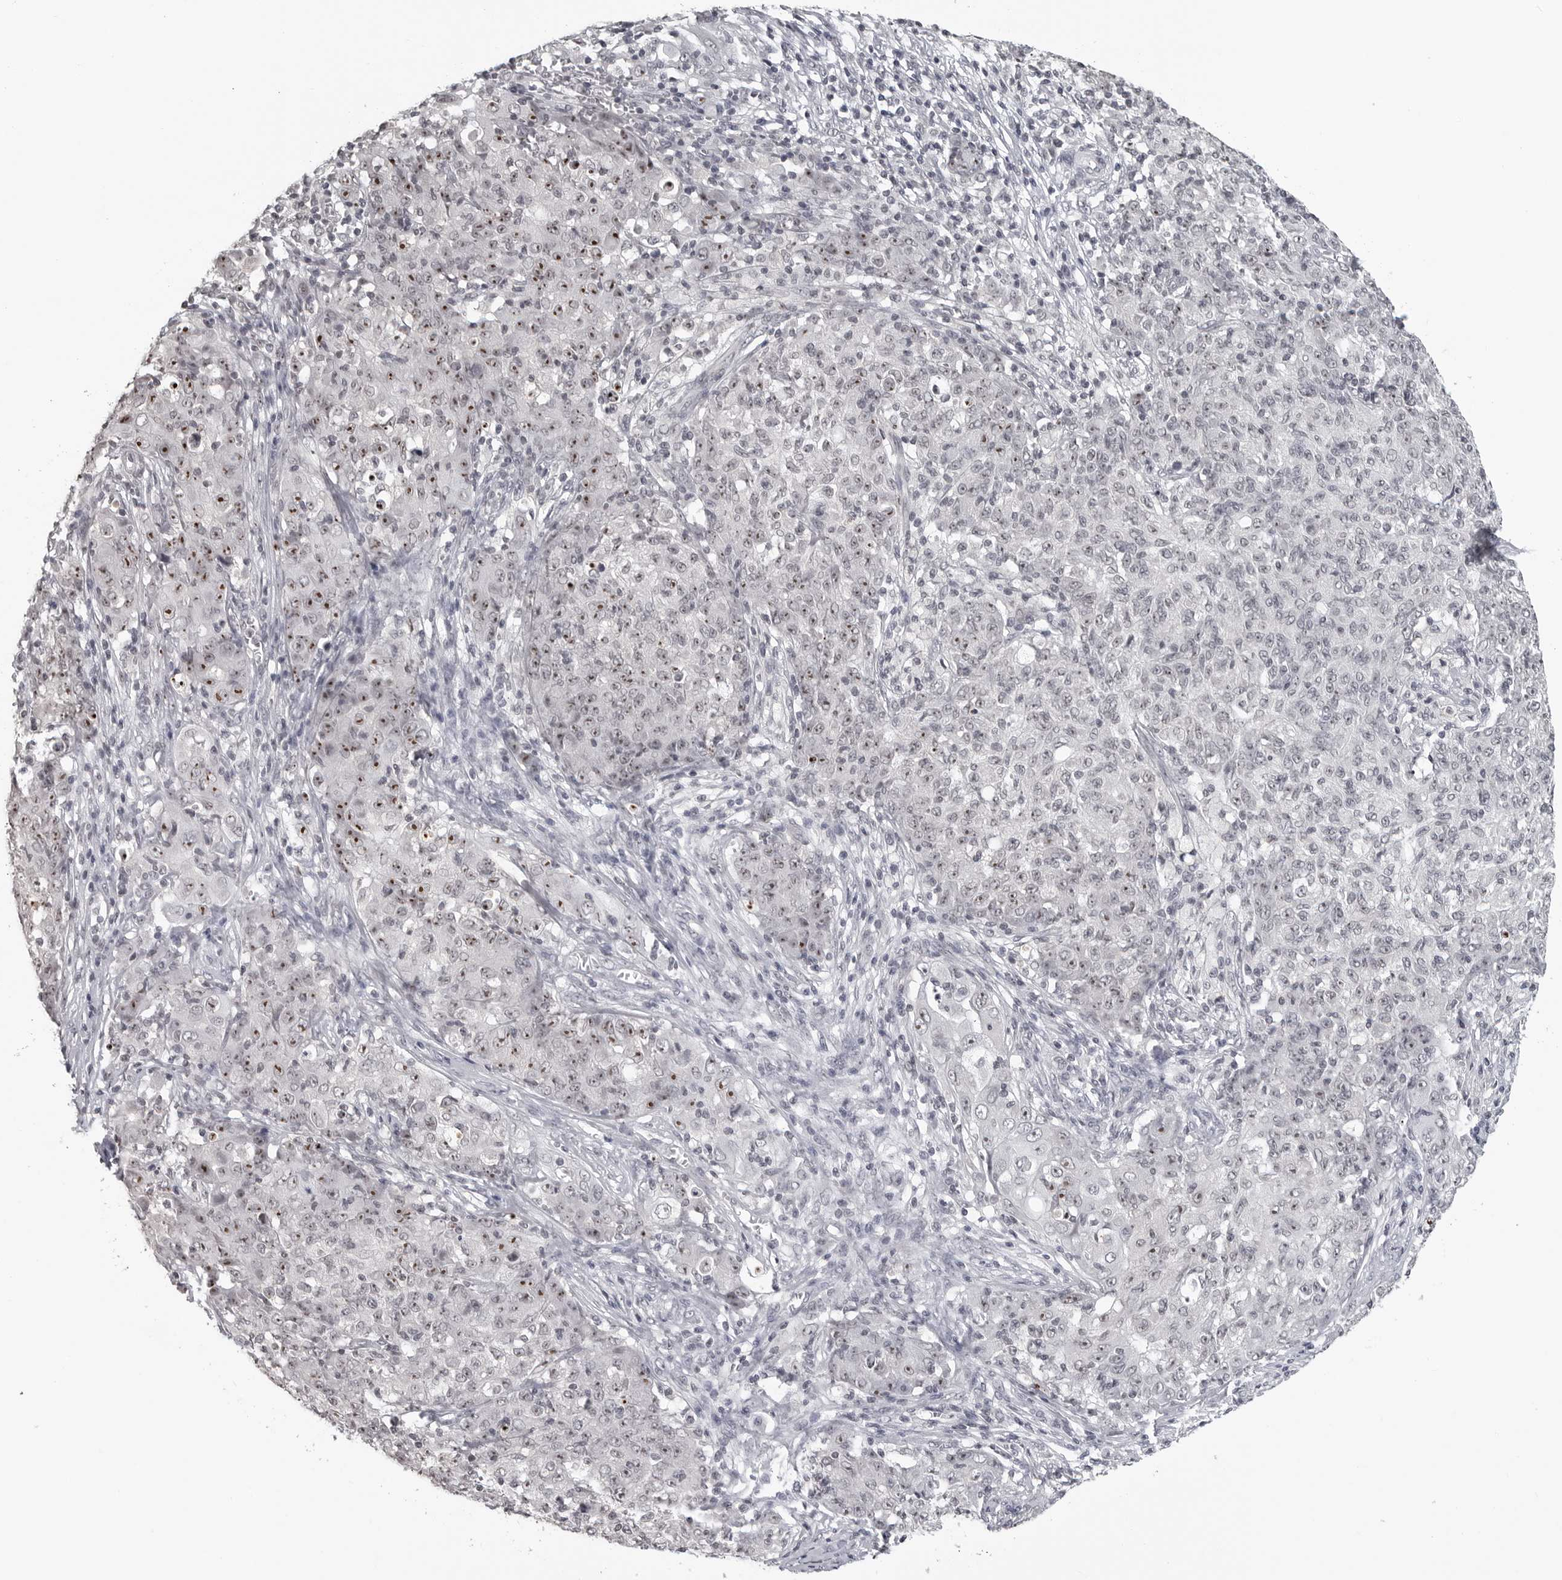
{"staining": {"intensity": "moderate", "quantity": "25%-75%", "location": "nuclear"}, "tissue": "ovarian cancer", "cell_type": "Tumor cells", "image_type": "cancer", "snomed": [{"axis": "morphology", "description": "Carcinoma, endometroid"}, {"axis": "topography", "description": "Ovary"}], "caption": "Human ovarian cancer (endometroid carcinoma) stained with a protein marker shows moderate staining in tumor cells.", "gene": "DDX54", "patient": {"sex": "female", "age": 42}}